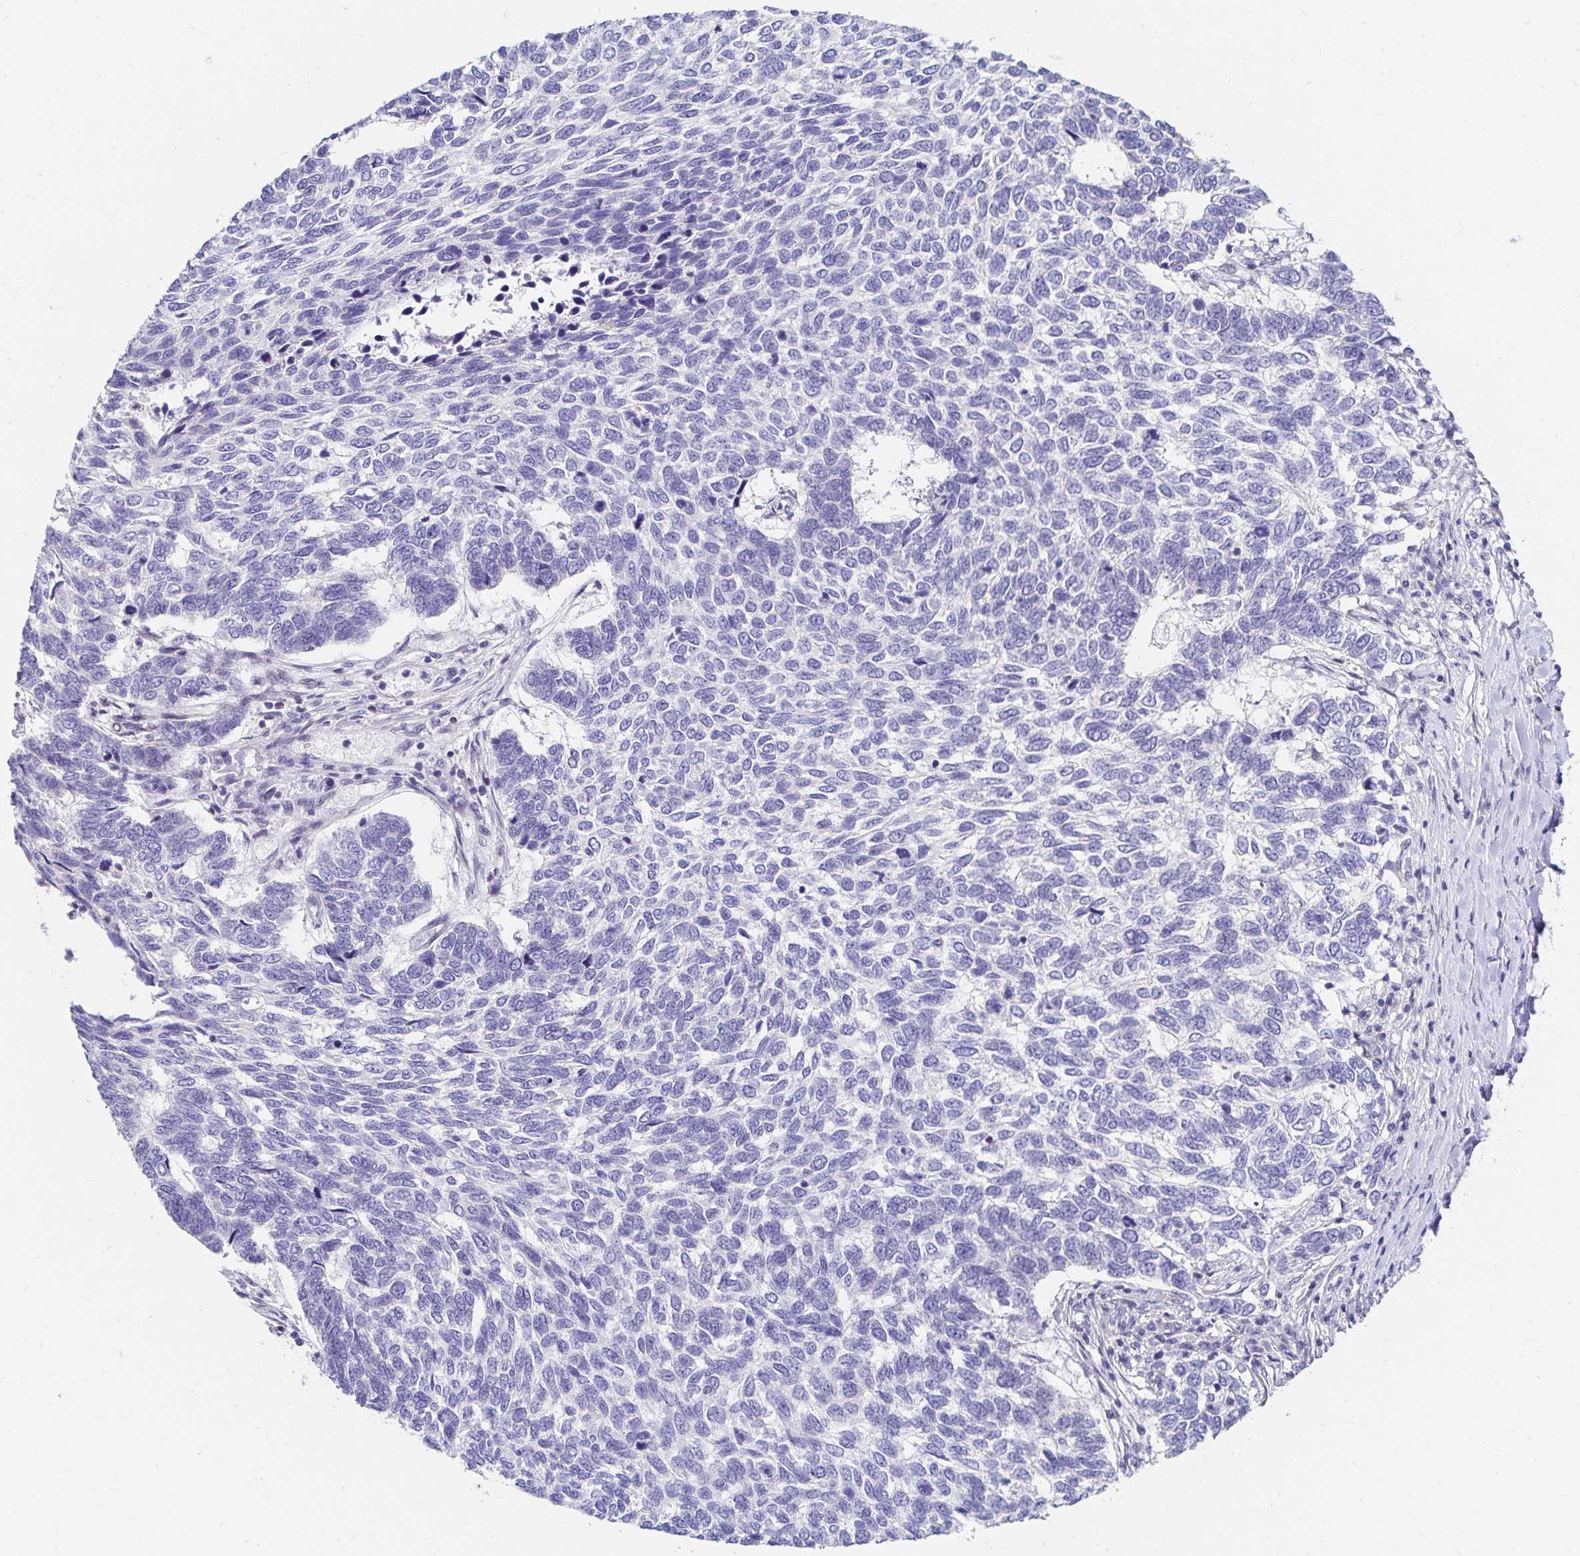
{"staining": {"intensity": "negative", "quantity": "none", "location": "none"}, "tissue": "skin cancer", "cell_type": "Tumor cells", "image_type": "cancer", "snomed": [{"axis": "morphology", "description": "Basal cell carcinoma"}, {"axis": "topography", "description": "Skin"}], "caption": "Tumor cells show no significant protein expression in skin basal cell carcinoma.", "gene": "AKAP14", "patient": {"sex": "female", "age": 65}}